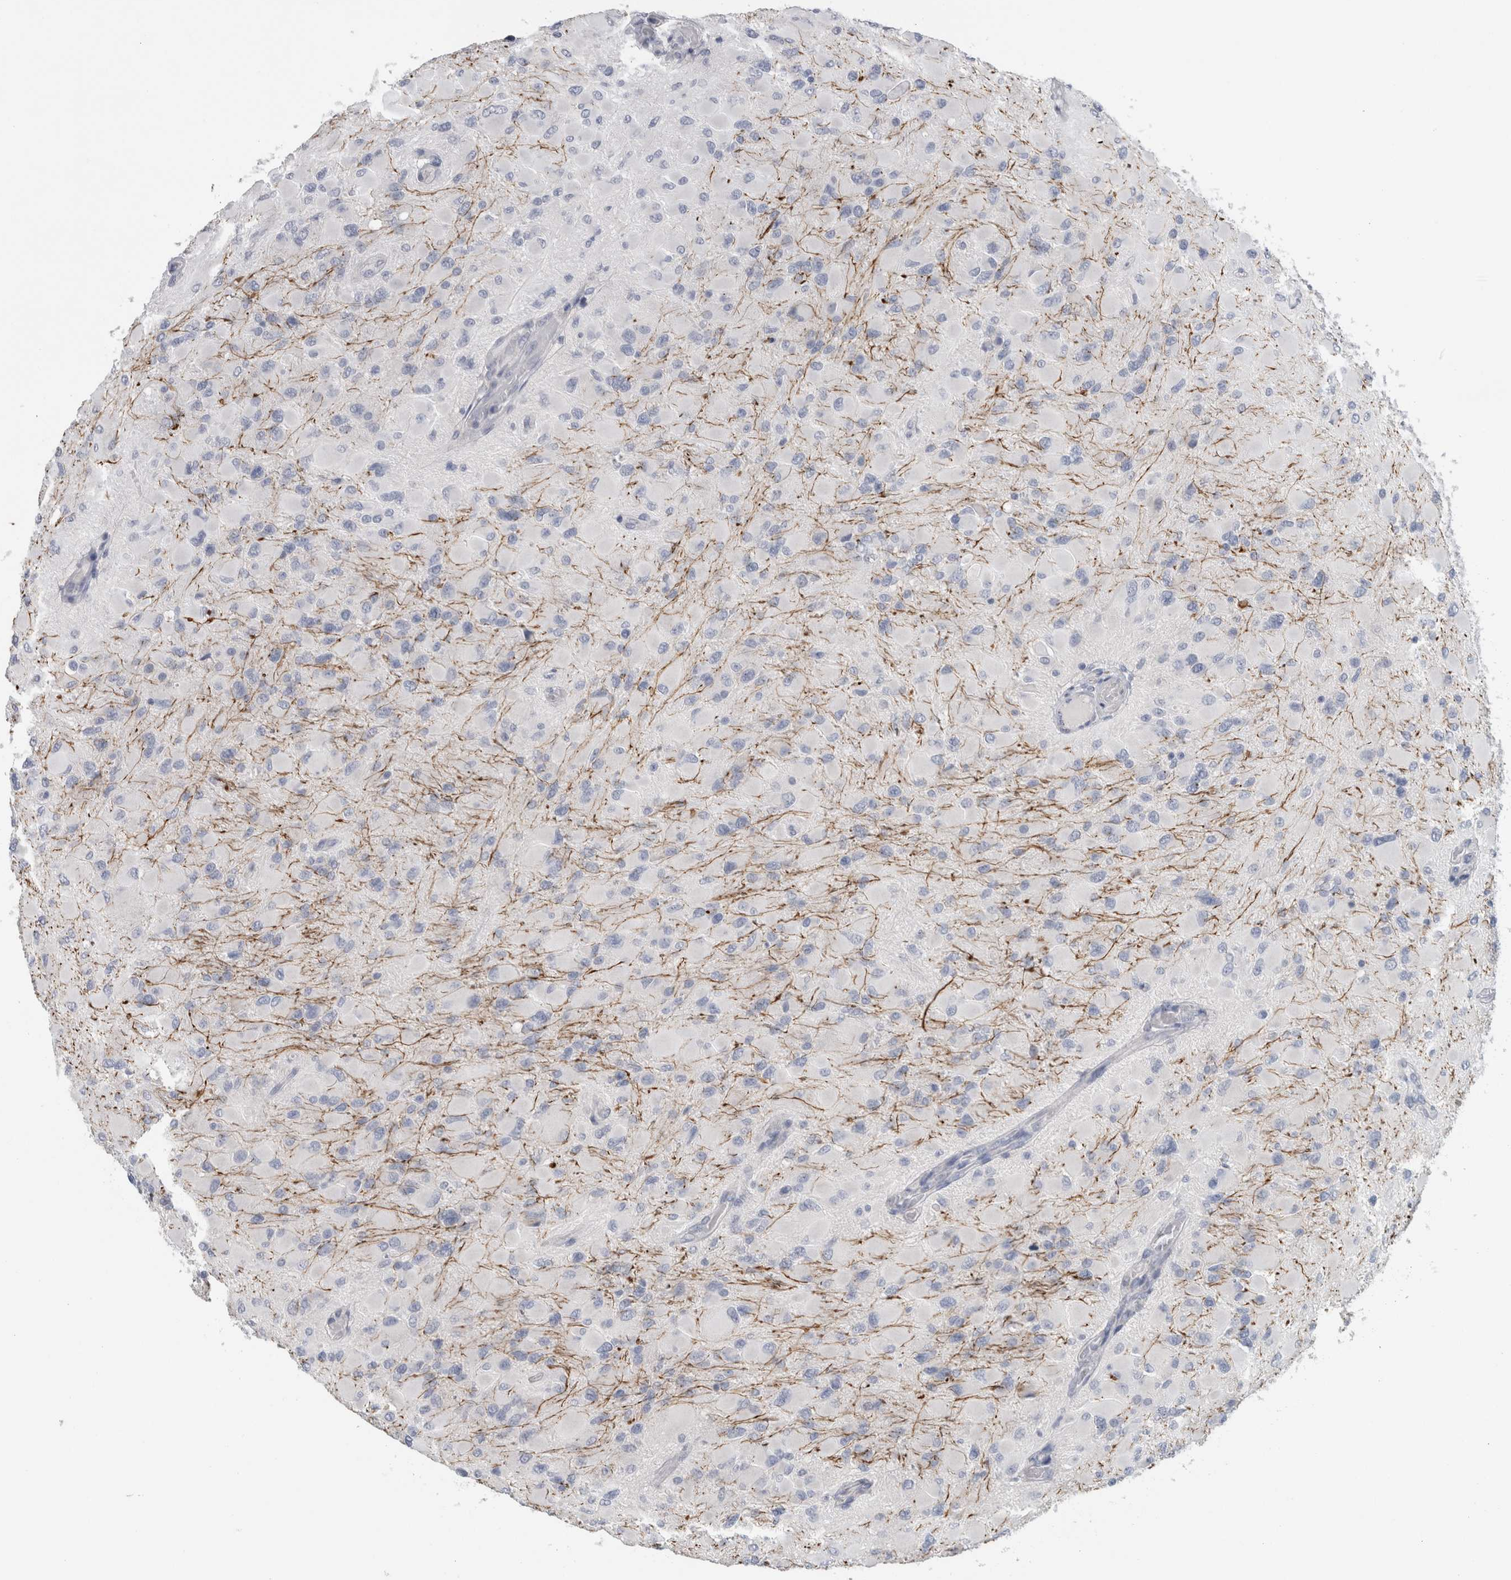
{"staining": {"intensity": "negative", "quantity": "none", "location": "none"}, "tissue": "glioma", "cell_type": "Tumor cells", "image_type": "cancer", "snomed": [{"axis": "morphology", "description": "Glioma, malignant, High grade"}, {"axis": "topography", "description": "Cerebral cortex"}], "caption": "Immunohistochemistry micrograph of neoplastic tissue: human glioma stained with DAB displays no significant protein positivity in tumor cells.", "gene": "NEFM", "patient": {"sex": "female", "age": 36}}